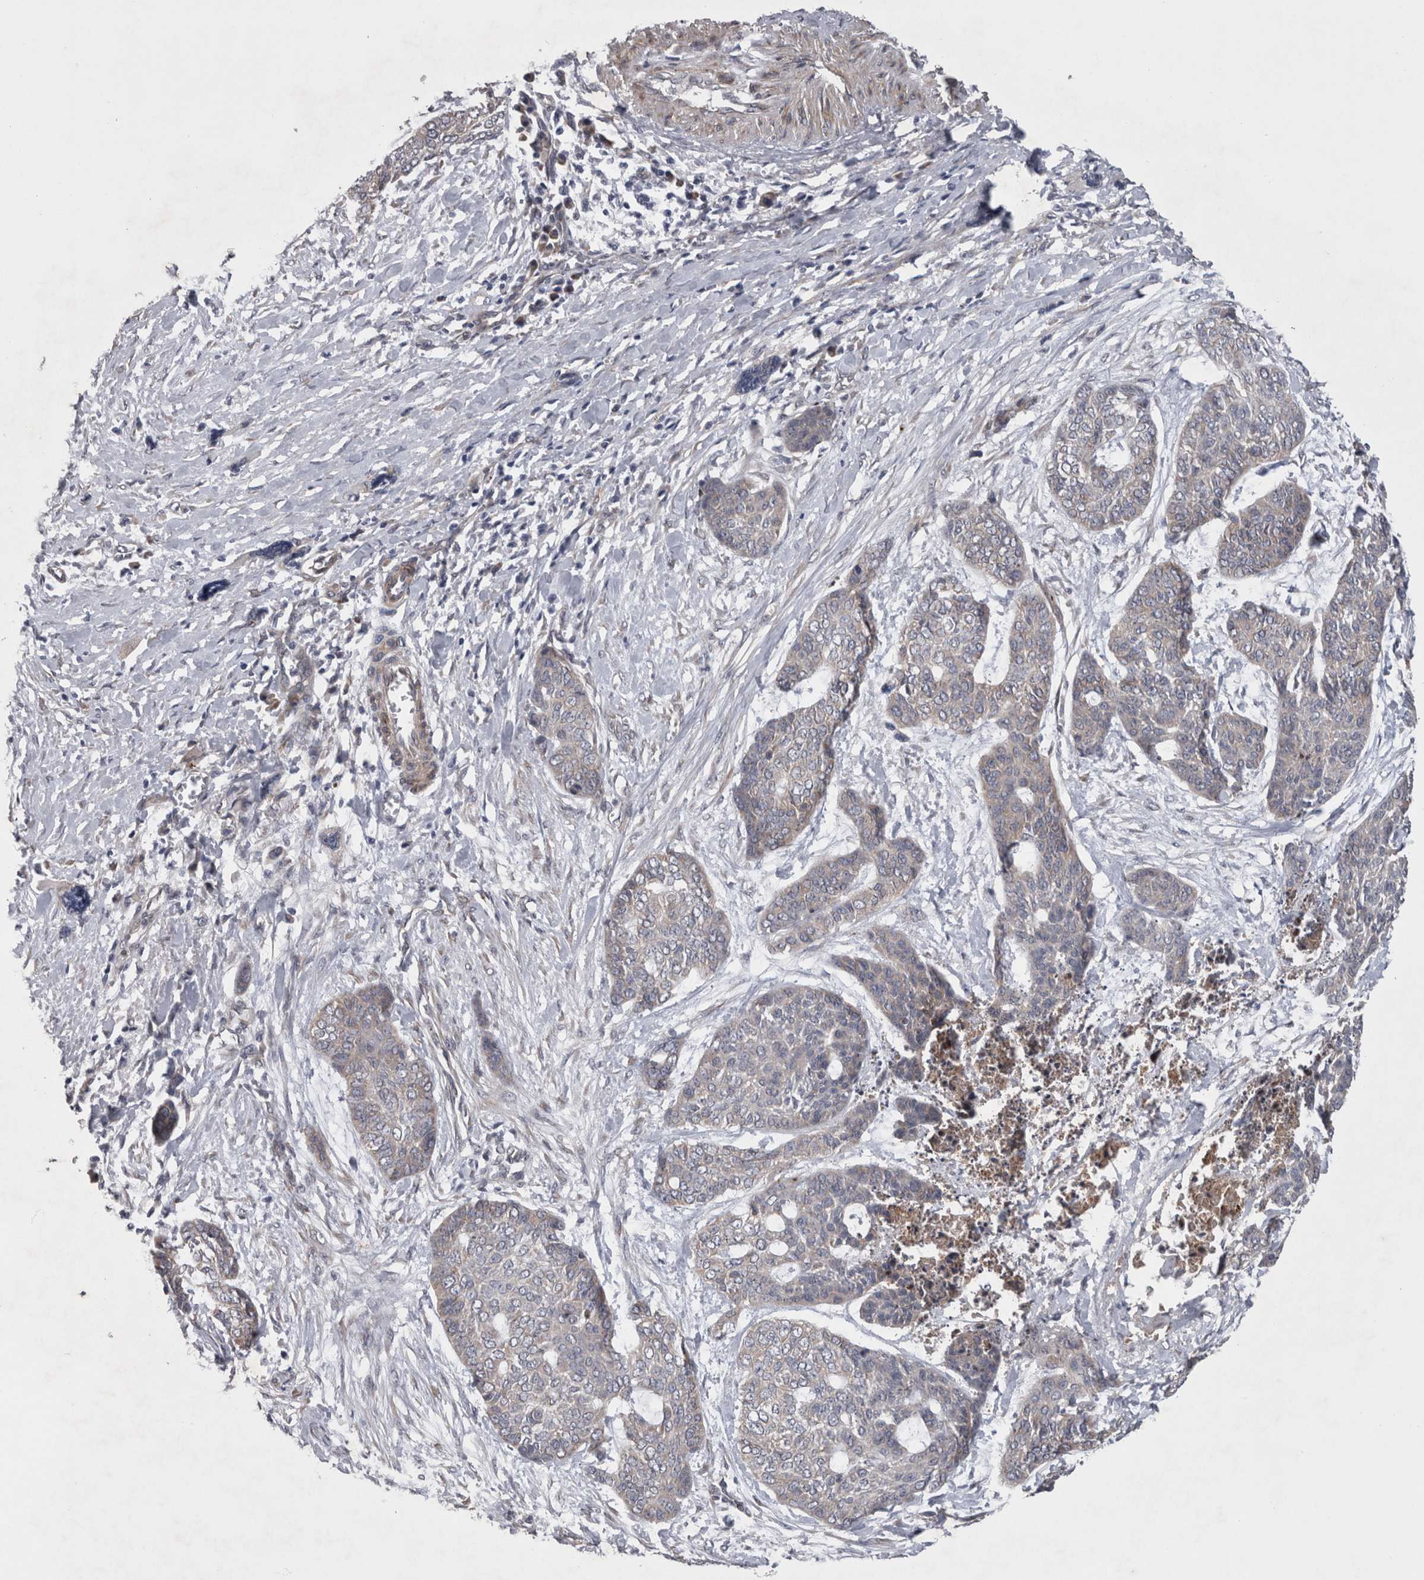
{"staining": {"intensity": "negative", "quantity": "none", "location": "none"}, "tissue": "skin cancer", "cell_type": "Tumor cells", "image_type": "cancer", "snomed": [{"axis": "morphology", "description": "Basal cell carcinoma"}, {"axis": "topography", "description": "Skin"}], "caption": "The IHC micrograph has no significant positivity in tumor cells of basal cell carcinoma (skin) tissue.", "gene": "DDX6", "patient": {"sex": "female", "age": 64}}